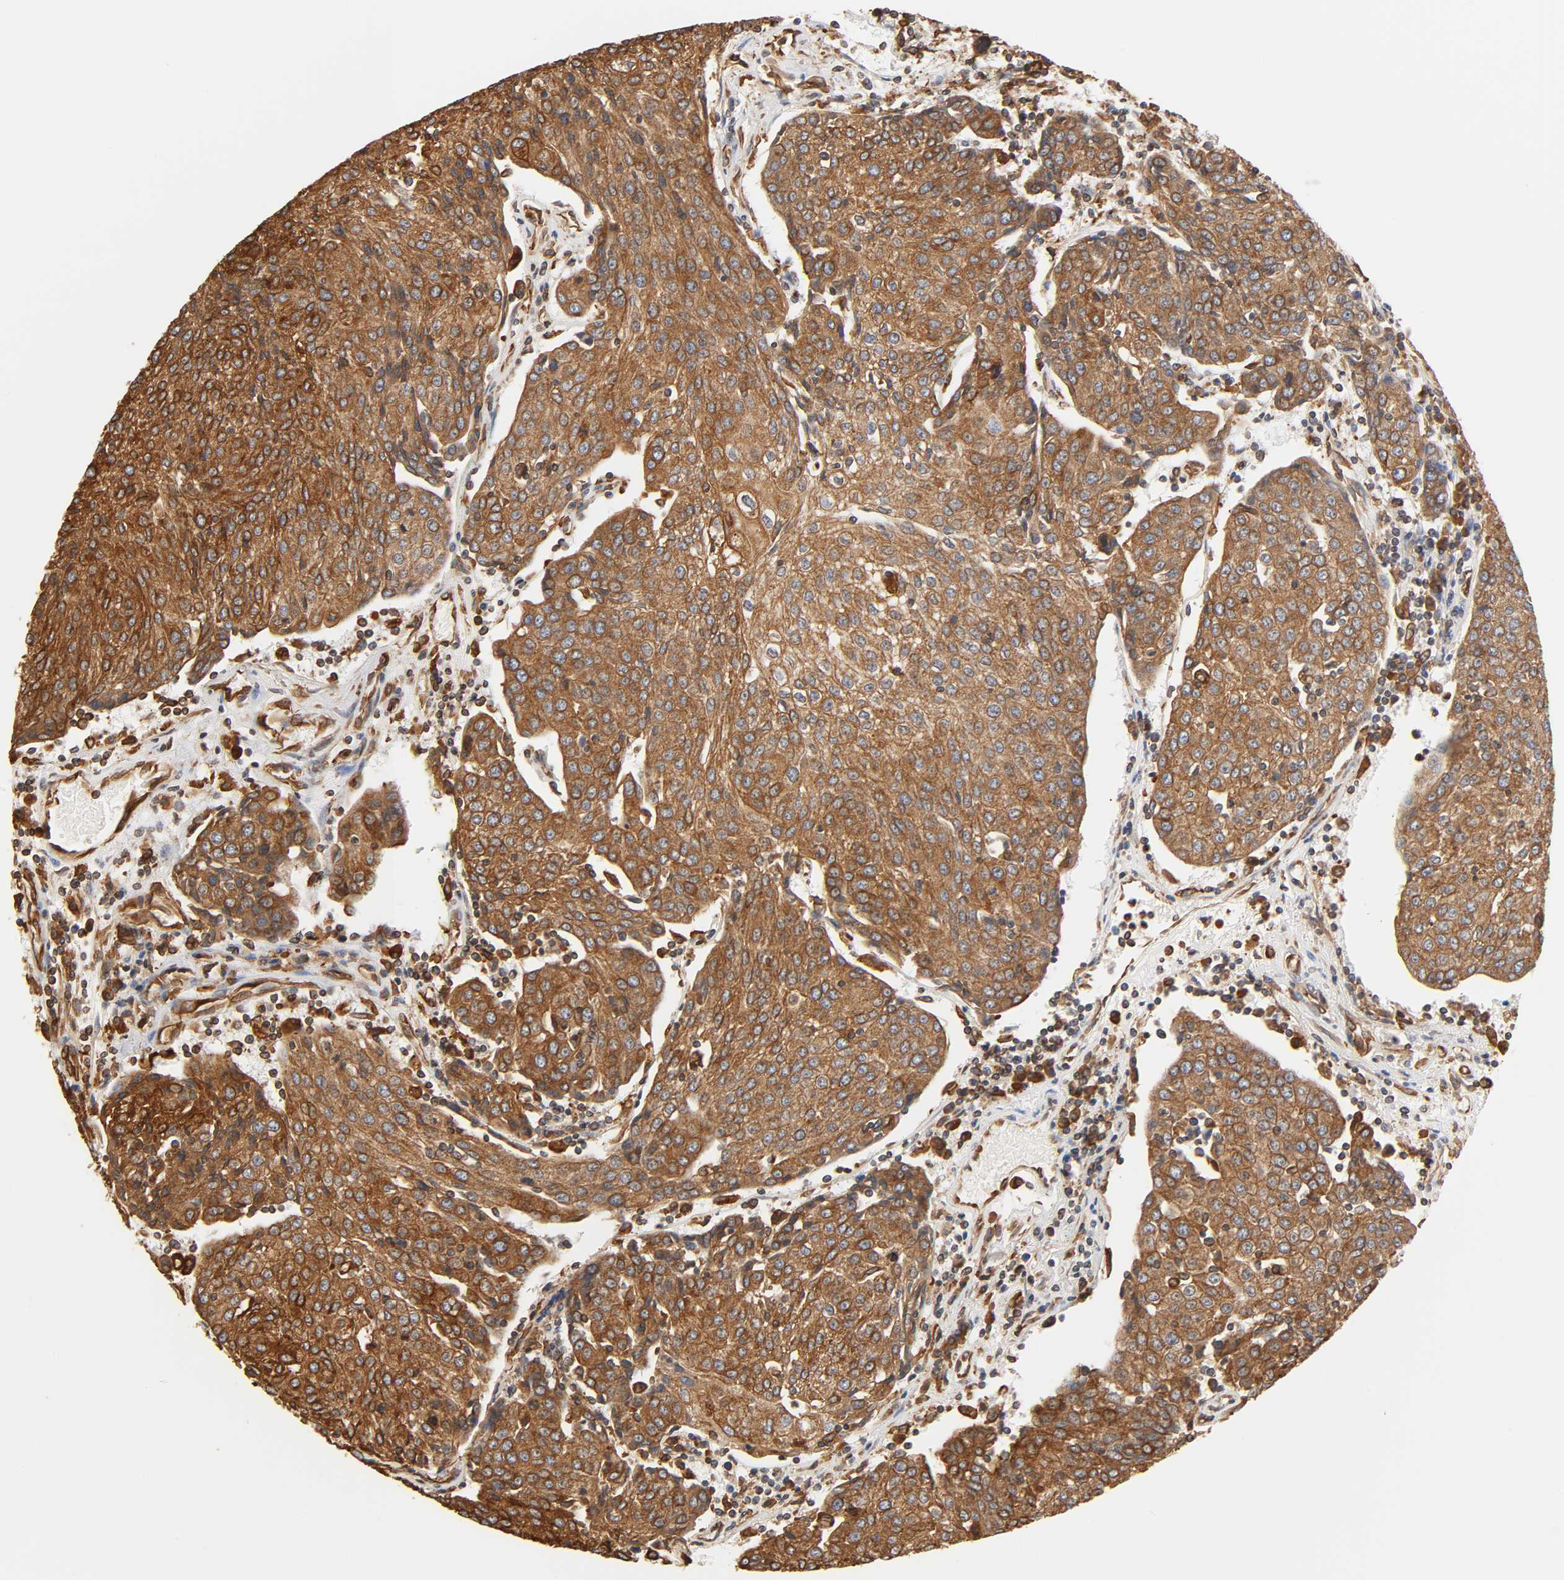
{"staining": {"intensity": "moderate", "quantity": ">75%", "location": "cytoplasmic/membranous"}, "tissue": "urothelial cancer", "cell_type": "Tumor cells", "image_type": "cancer", "snomed": [{"axis": "morphology", "description": "Urothelial carcinoma, High grade"}, {"axis": "topography", "description": "Urinary bladder"}], "caption": "Immunohistochemistry staining of urothelial cancer, which exhibits medium levels of moderate cytoplasmic/membranous staining in approximately >75% of tumor cells indicating moderate cytoplasmic/membranous protein staining. The staining was performed using DAB (brown) for protein detection and nuclei were counterstained in hematoxylin (blue).", "gene": "BCAP31", "patient": {"sex": "female", "age": 85}}